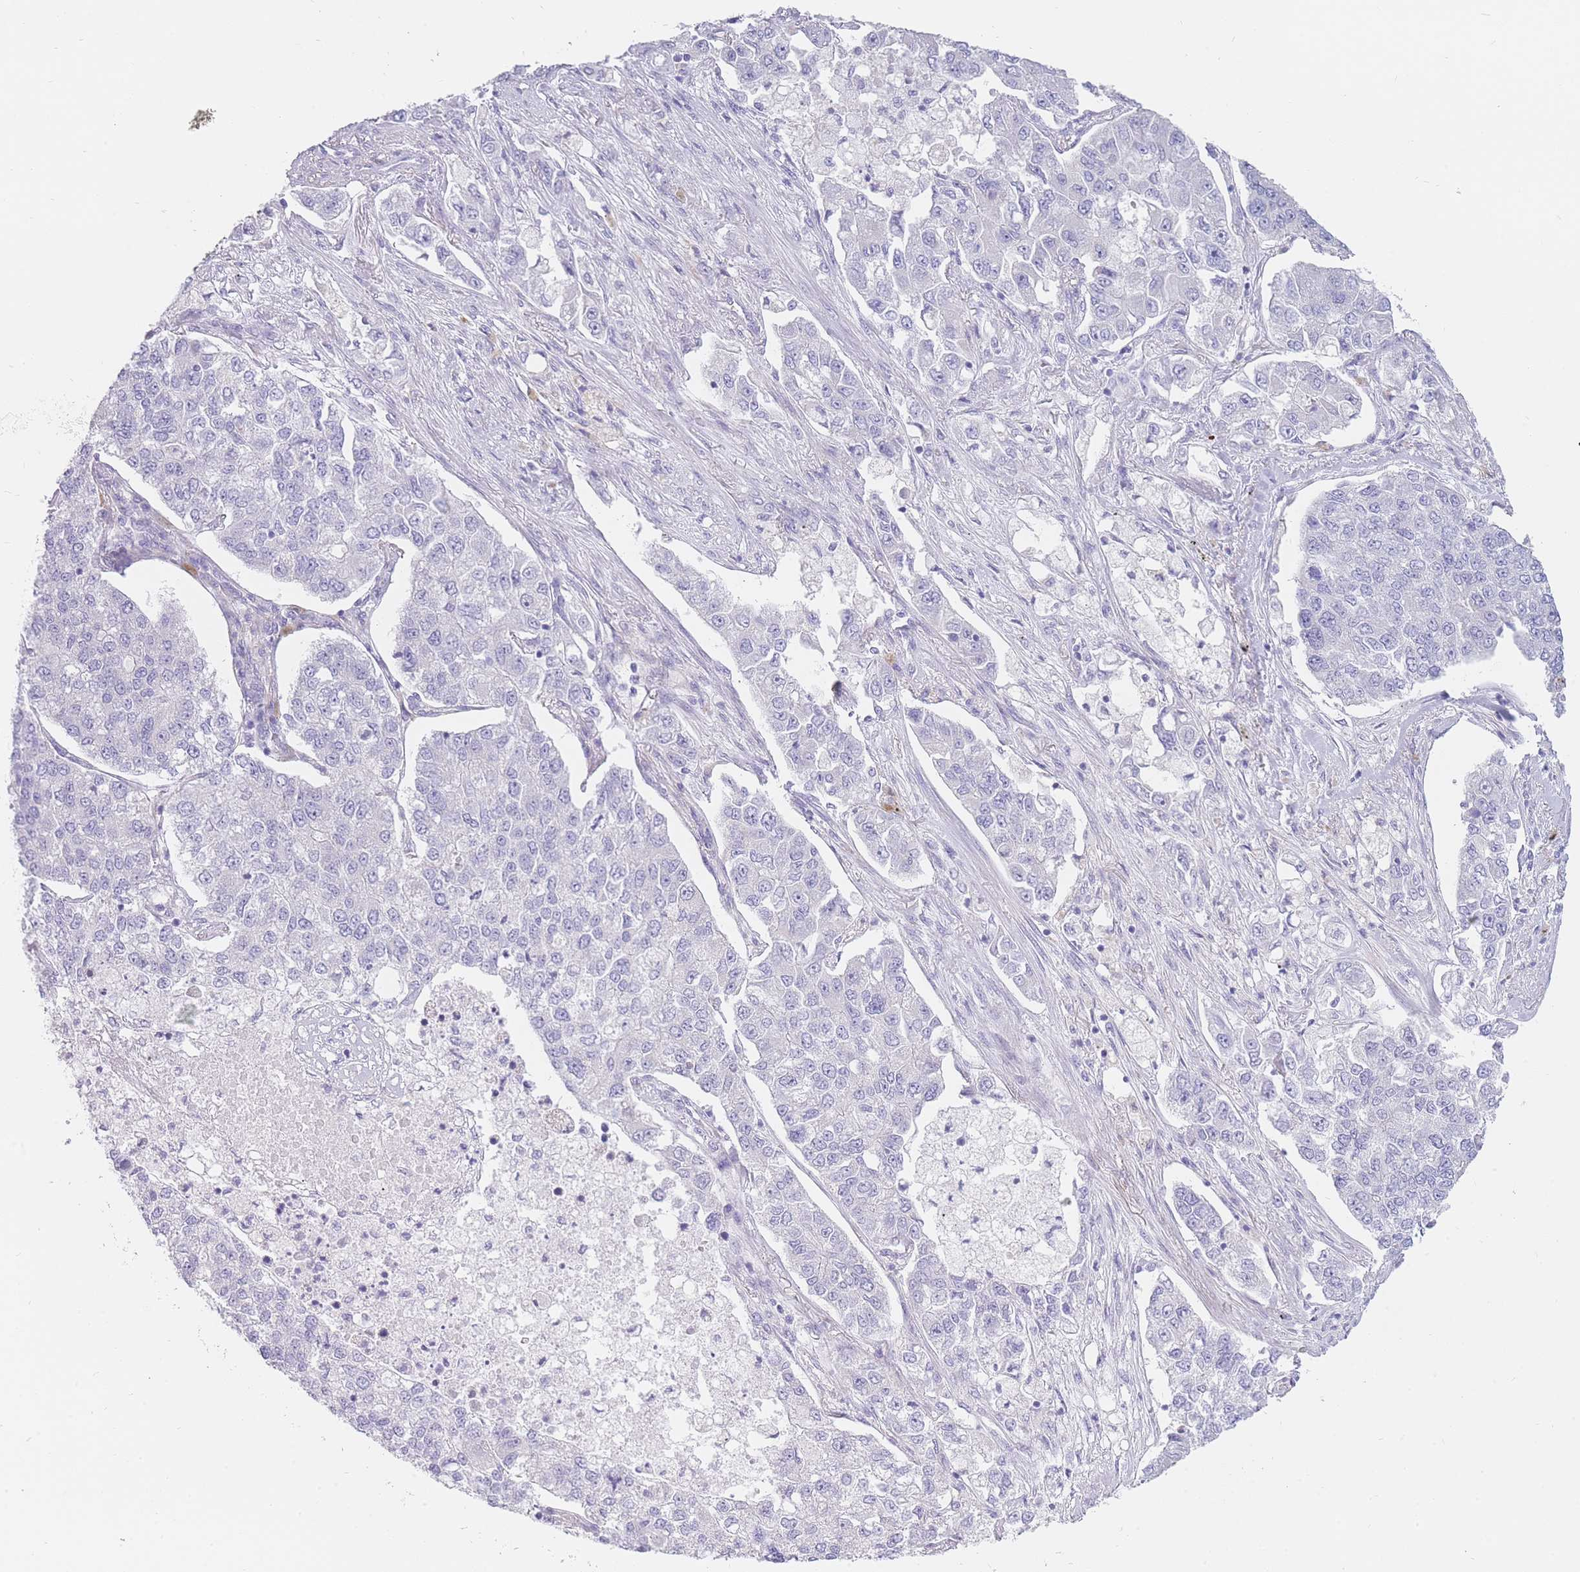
{"staining": {"intensity": "negative", "quantity": "none", "location": "none"}, "tissue": "lung cancer", "cell_type": "Tumor cells", "image_type": "cancer", "snomed": [{"axis": "morphology", "description": "Adenocarcinoma, NOS"}, {"axis": "topography", "description": "Lung"}], "caption": "The micrograph demonstrates no staining of tumor cells in adenocarcinoma (lung). (DAB immunohistochemistry, high magnification).", "gene": "UPK1A", "patient": {"sex": "male", "age": 49}}